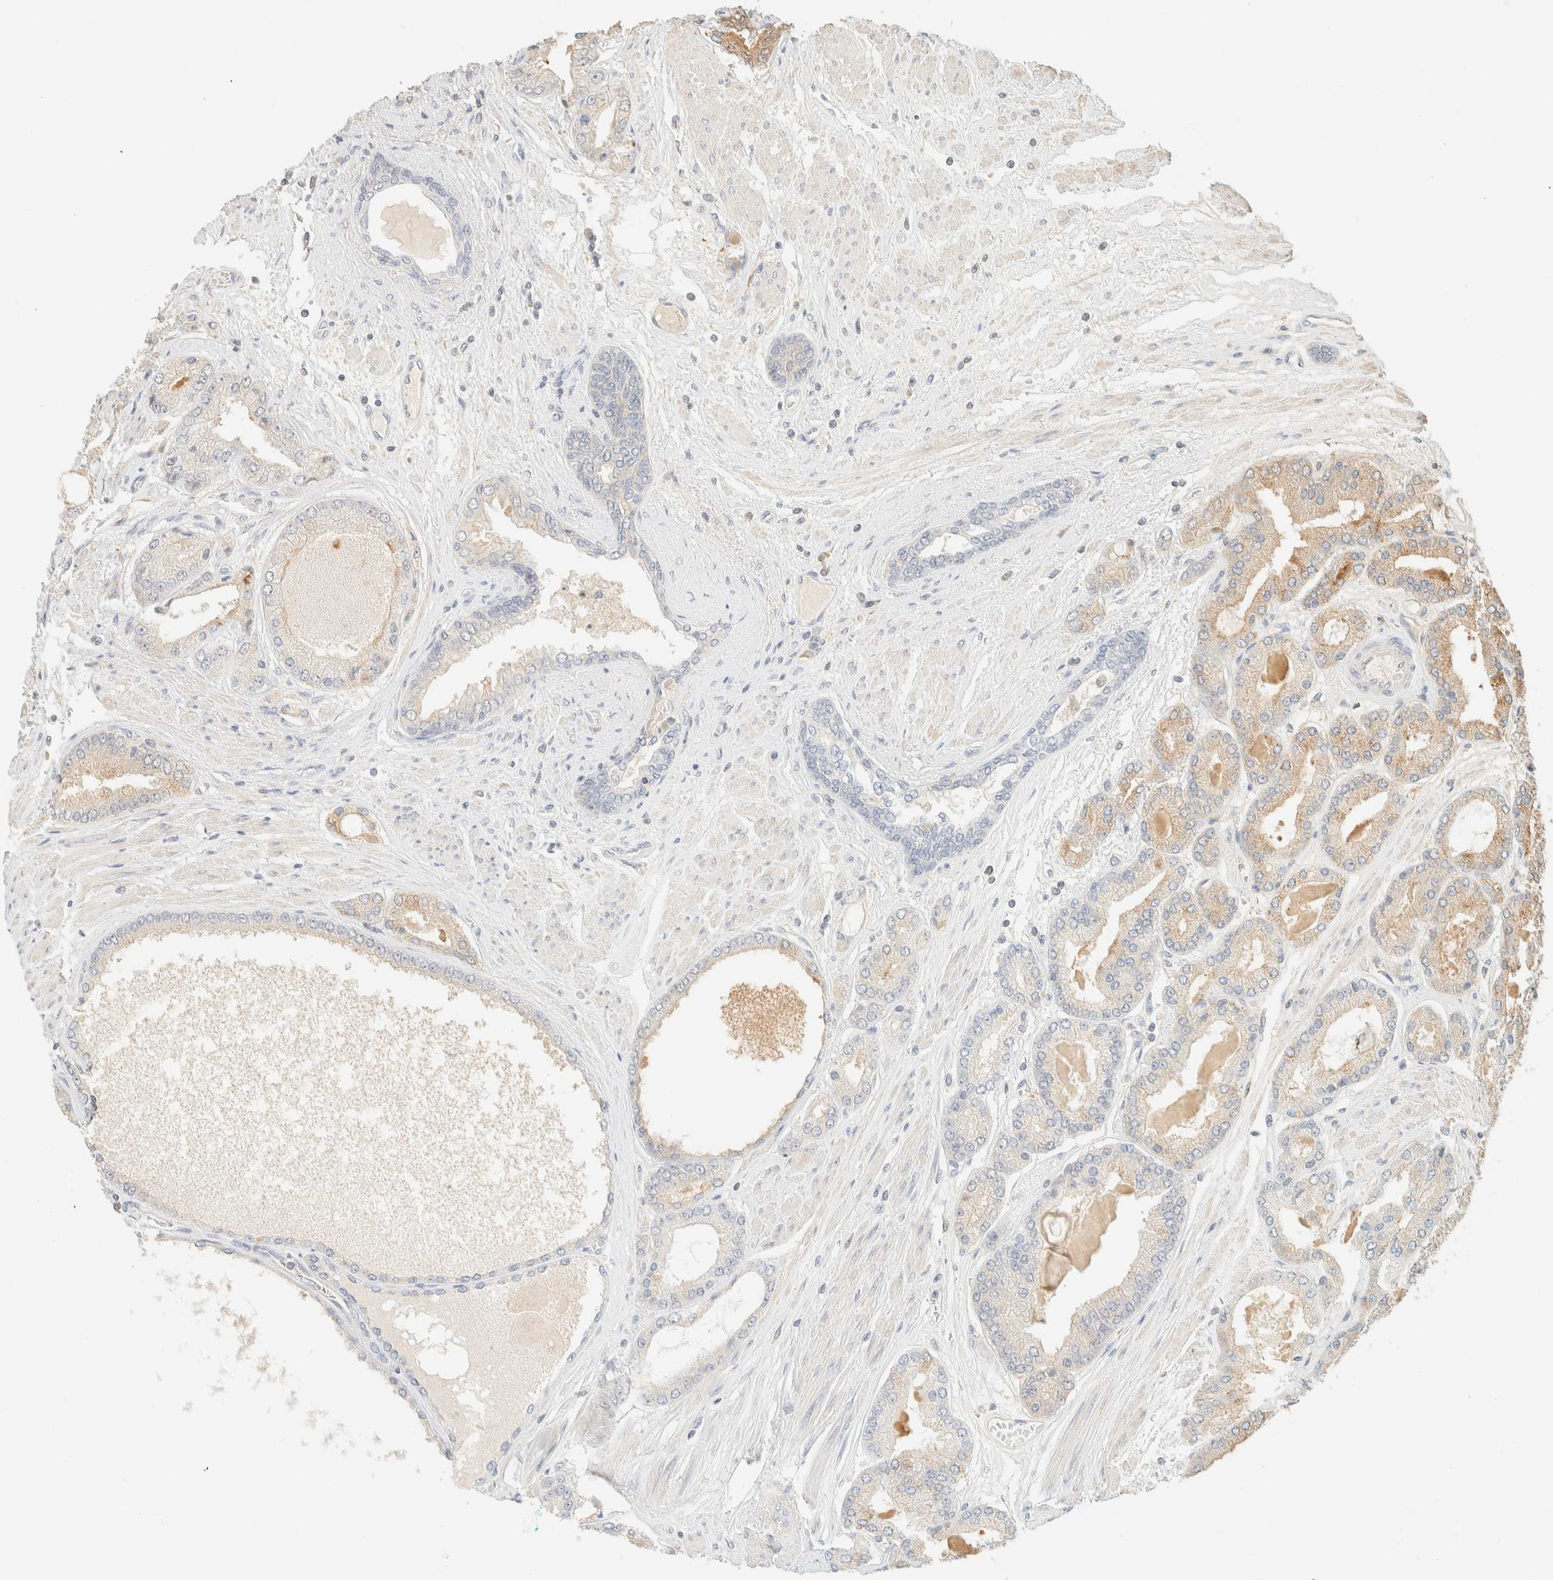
{"staining": {"intensity": "weak", "quantity": "25%-75%", "location": "cytoplasmic/membranous"}, "tissue": "prostate cancer", "cell_type": "Tumor cells", "image_type": "cancer", "snomed": [{"axis": "morphology", "description": "Adenocarcinoma, High grade"}, {"axis": "topography", "description": "Prostate"}], "caption": "Approximately 25%-75% of tumor cells in prostate cancer (adenocarcinoma (high-grade)) exhibit weak cytoplasmic/membranous protein staining as visualized by brown immunohistochemical staining.", "gene": "TIMD4", "patient": {"sex": "male", "age": 59}}